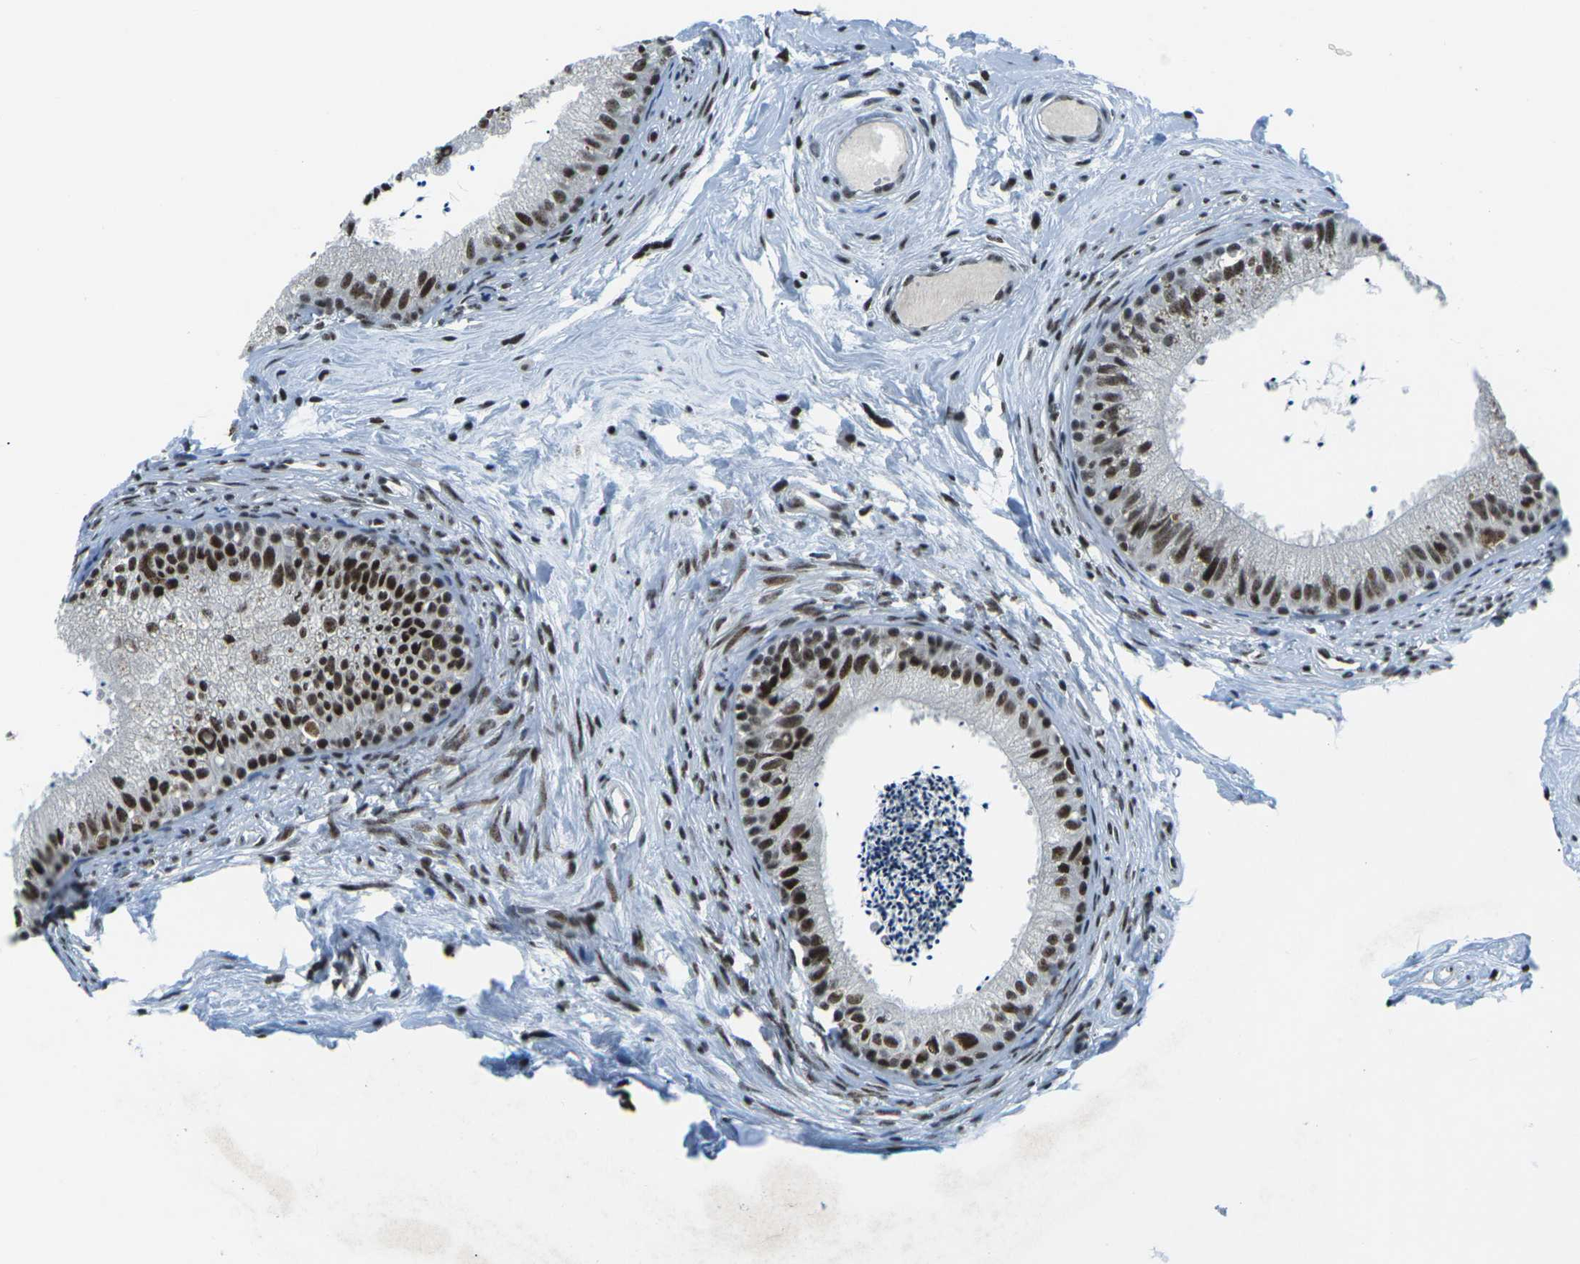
{"staining": {"intensity": "strong", "quantity": ">75%", "location": "nuclear"}, "tissue": "epididymis", "cell_type": "Glandular cells", "image_type": "normal", "snomed": [{"axis": "morphology", "description": "Normal tissue, NOS"}, {"axis": "topography", "description": "Epididymis"}], "caption": "IHC micrograph of unremarkable epididymis: human epididymis stained using immunohistochemistry shows high levels of strong protein expression localized specifically in the nuclear of glandular cells, appearing as a nuclear brown color.", "gene": "RBL2", "patient": {"sex": "male", "age": 56}}